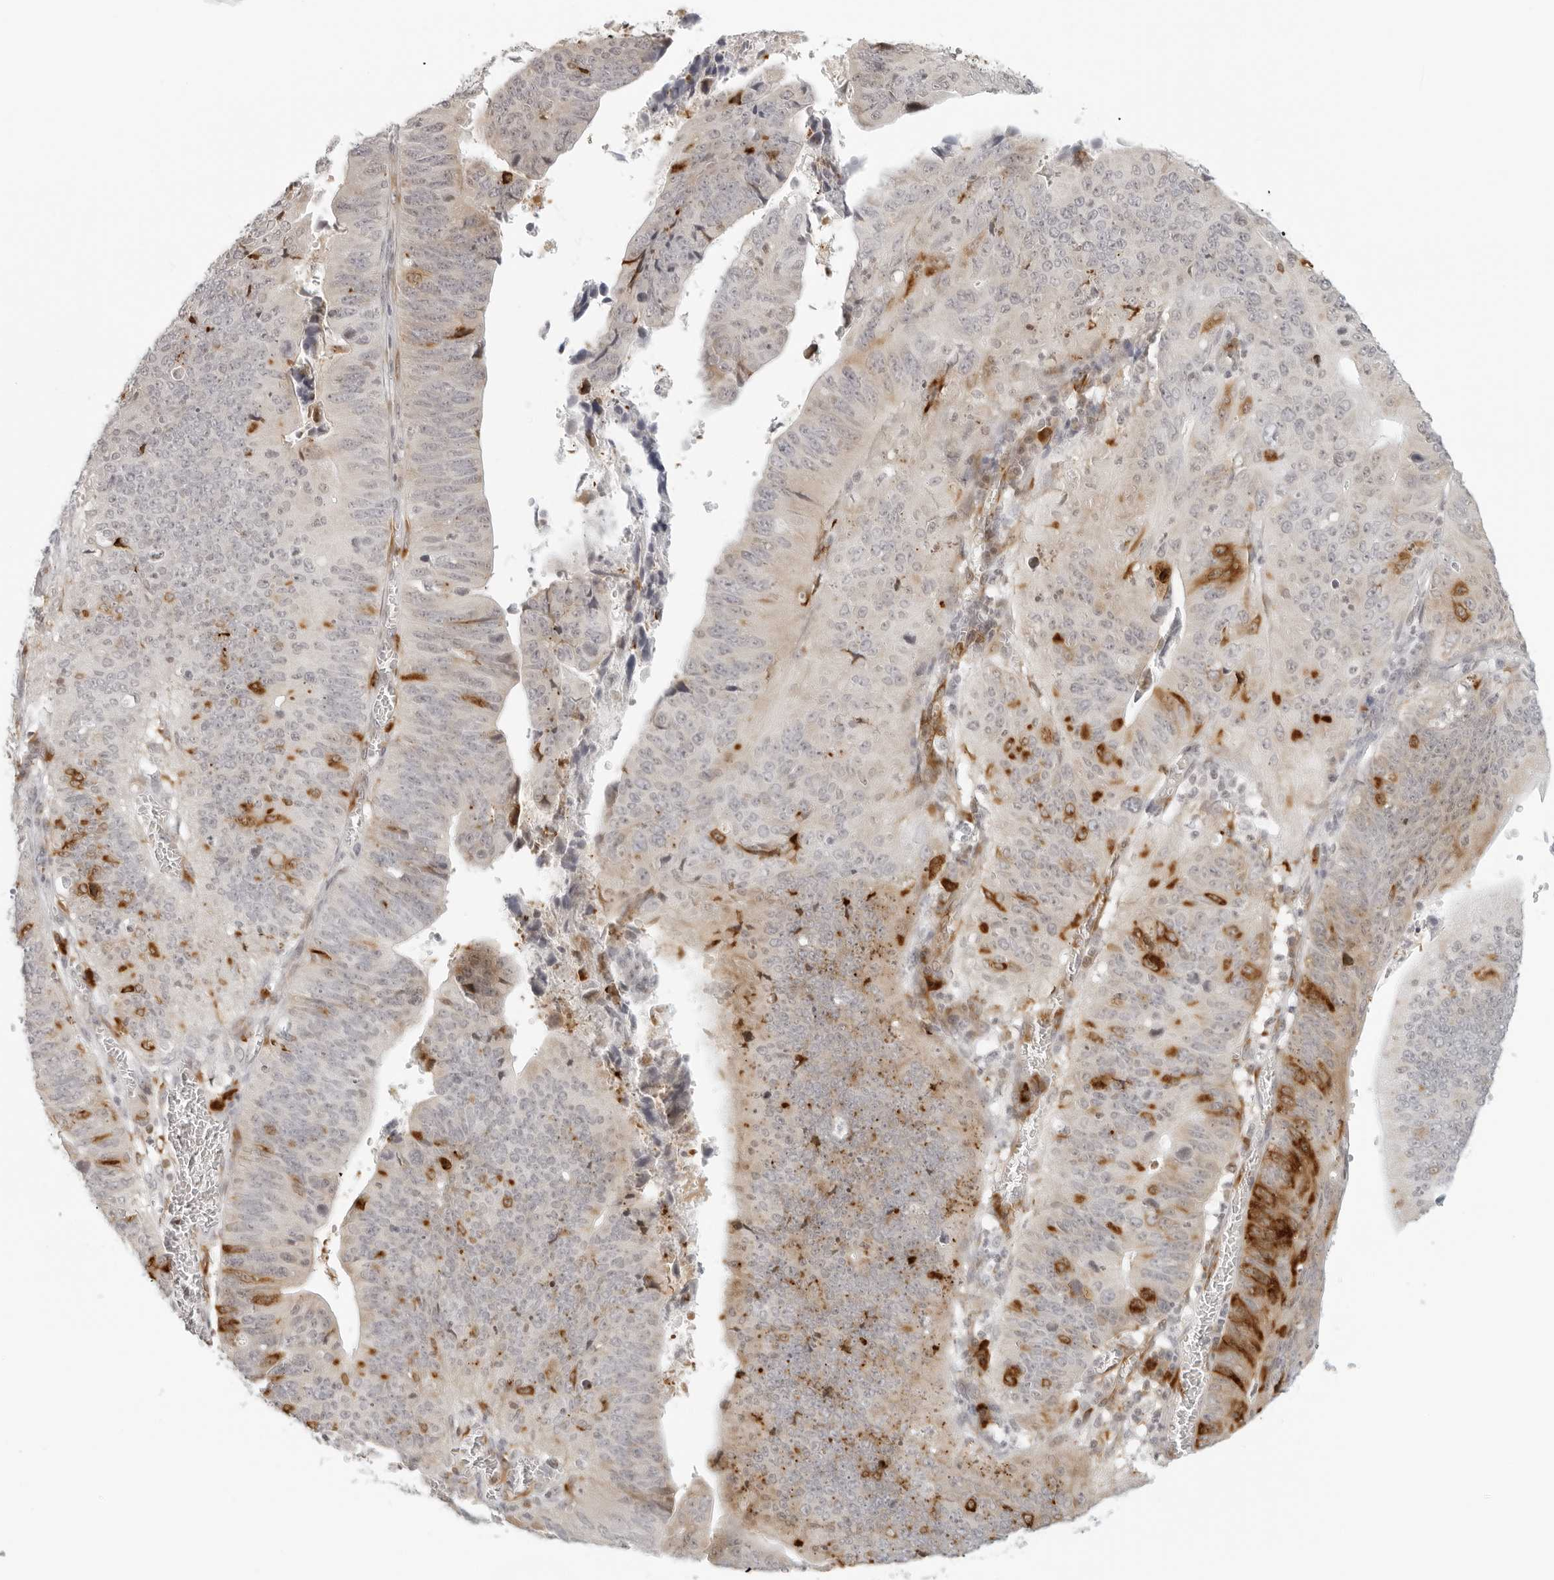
{"staining": {"intensity": "strong", "quantity": "<25%", "location": "cytoplasmic/membranous"}, "tissue": "stomach cancer", "cell_type": "Tumor cells", "image_type": "cancer", "snomed": [{"axis": "morphology", "description": "Adenocarcinoma, NOS"}, {"axis": "topography", "description": "Stomach"}], "caption": "Human stomach cancer stained for a protein (brown) displays strong cytoplasmic/membranous positive staining in approximately <25% of tumor cells.", "gene": "EIF4G1", "patient": {"sex": "male", "age": 59}}